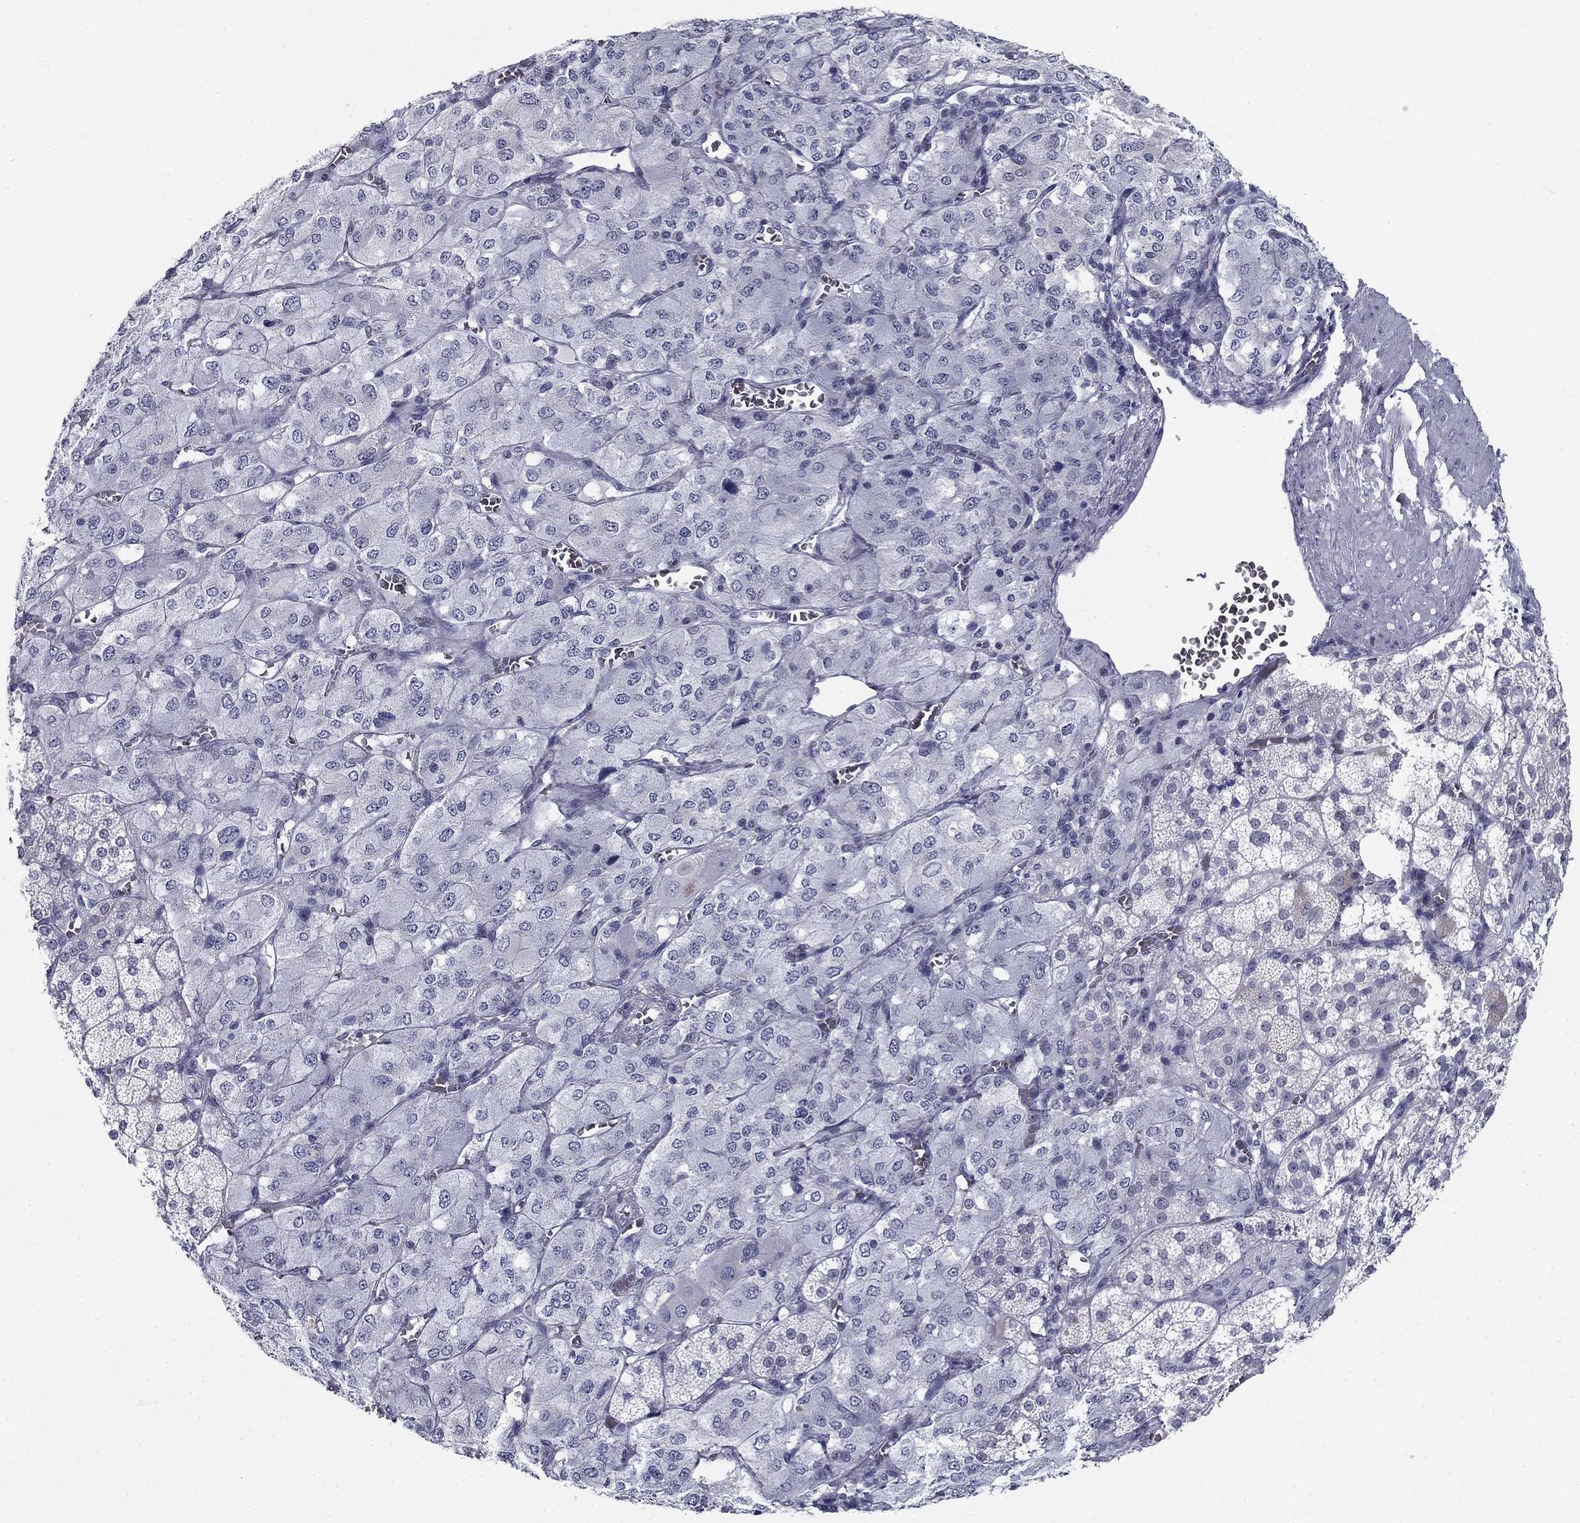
{"staining": {"intensity": "negative", "quantity": "none", "location": "none"}, "tissue": "adrenal gland", "cell_type": "Glandular cells", "image_type": "normal", "snomed": [{"axis": "morphology", "description": "Normal tissue, NOS"}, {"axis": "topography", "description": "Adrenal gland"}], "caption": "DAB (3,3'-diaminobenzidine) immunohistochemical staining of unremarkable adrenal gland reveals no significant positivity in glandular cells.", "gene": "ENSG00000290147", "patient": {"sex": "female", "age": 60}}